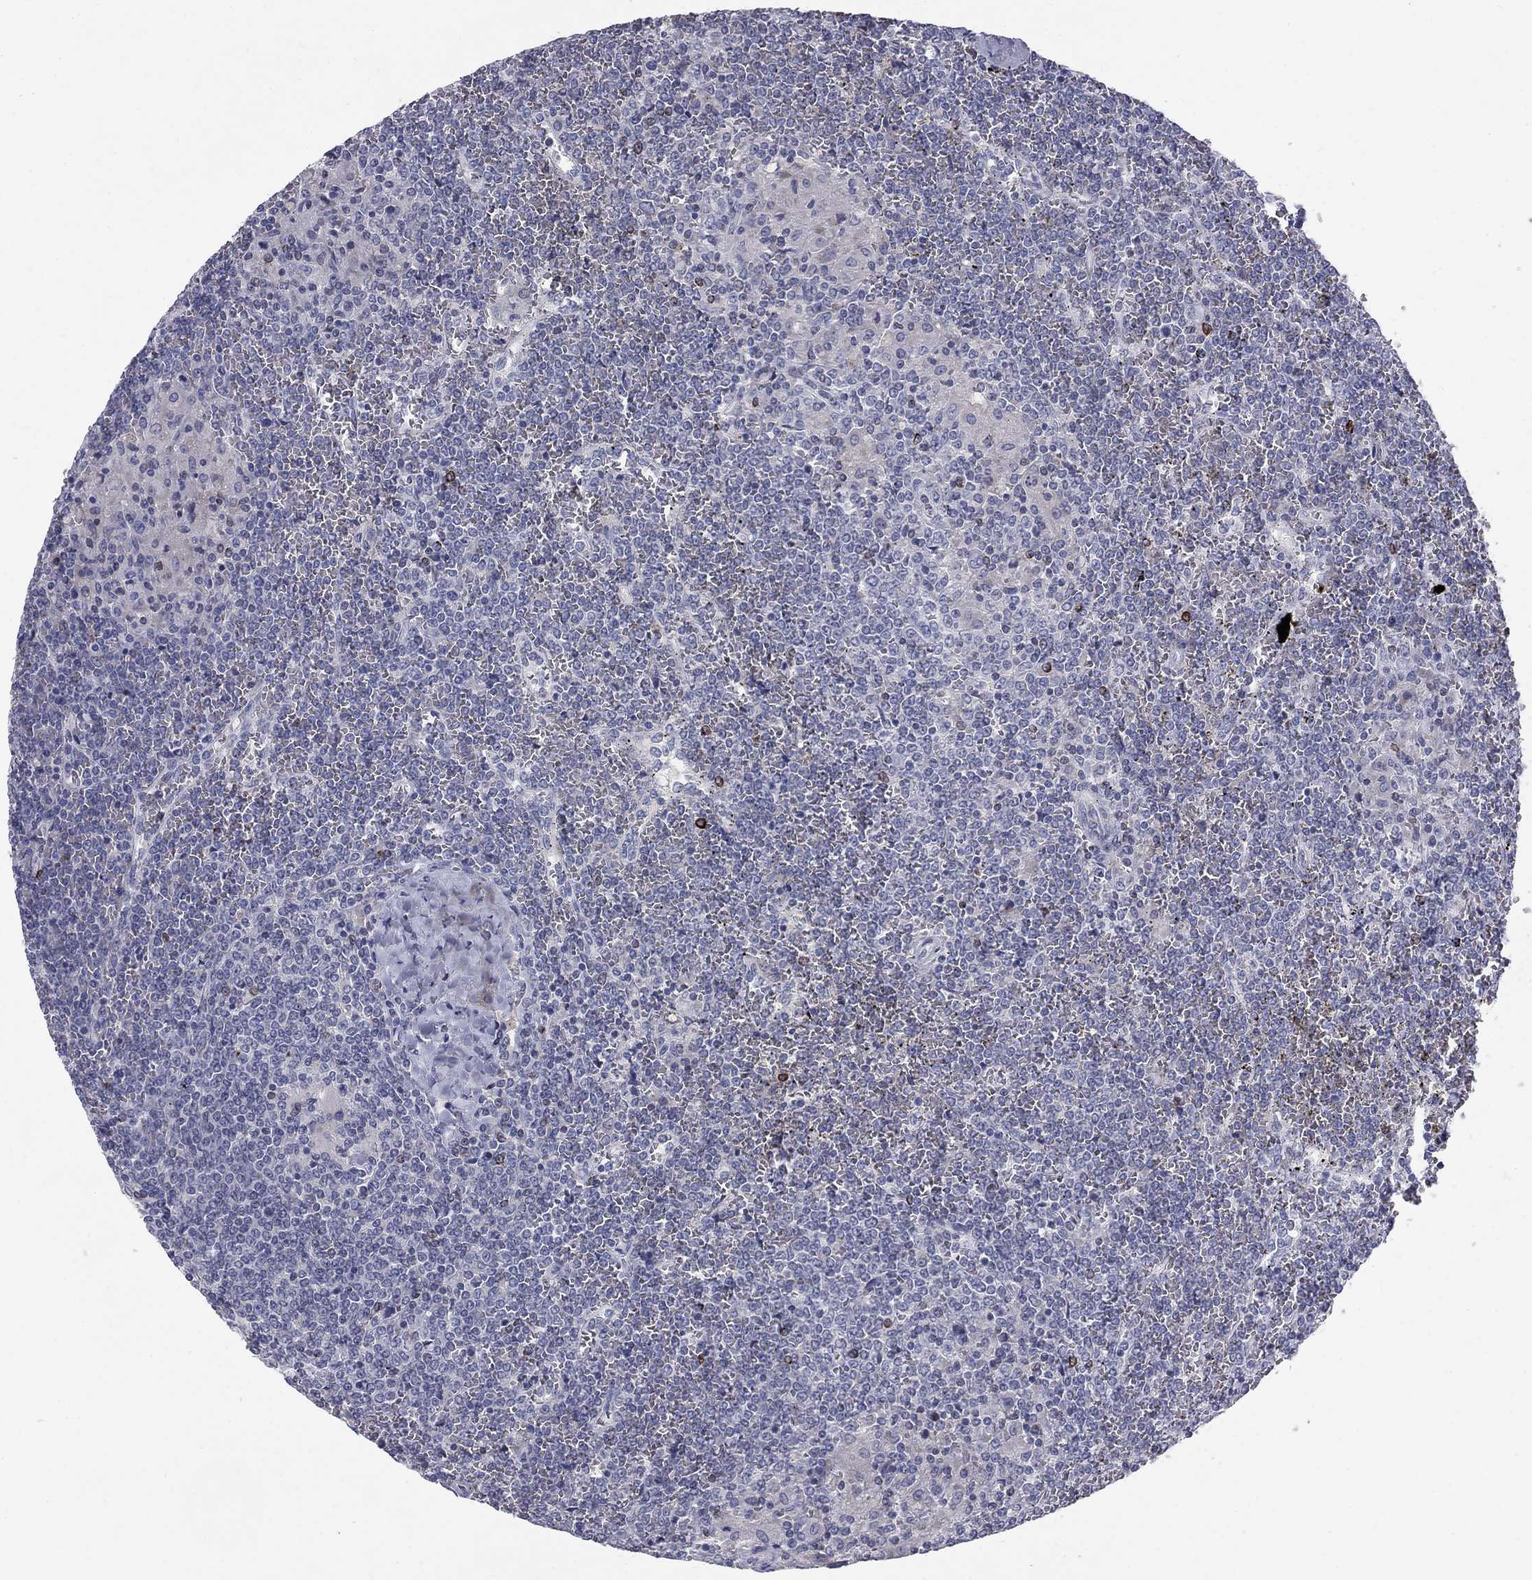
{"staining": {"intensity": "negative", "quantity": "none", "location": "none"}, "tissue": "lymphoma", "cell_type": "Tumor cells", "image_type": "cancer", "snomed": [{"axis": "morphology", "description": "Malignant lymphoma, non-Hodgkin's type, Low grade"}, {"axis": "topography", "description": "Spleen"}], "caption": "The photomicrograph displays no staining of tumor cells in lymphoma.", "gene": "NTRK2", "patient": {"sex": "female", "age": 19}}